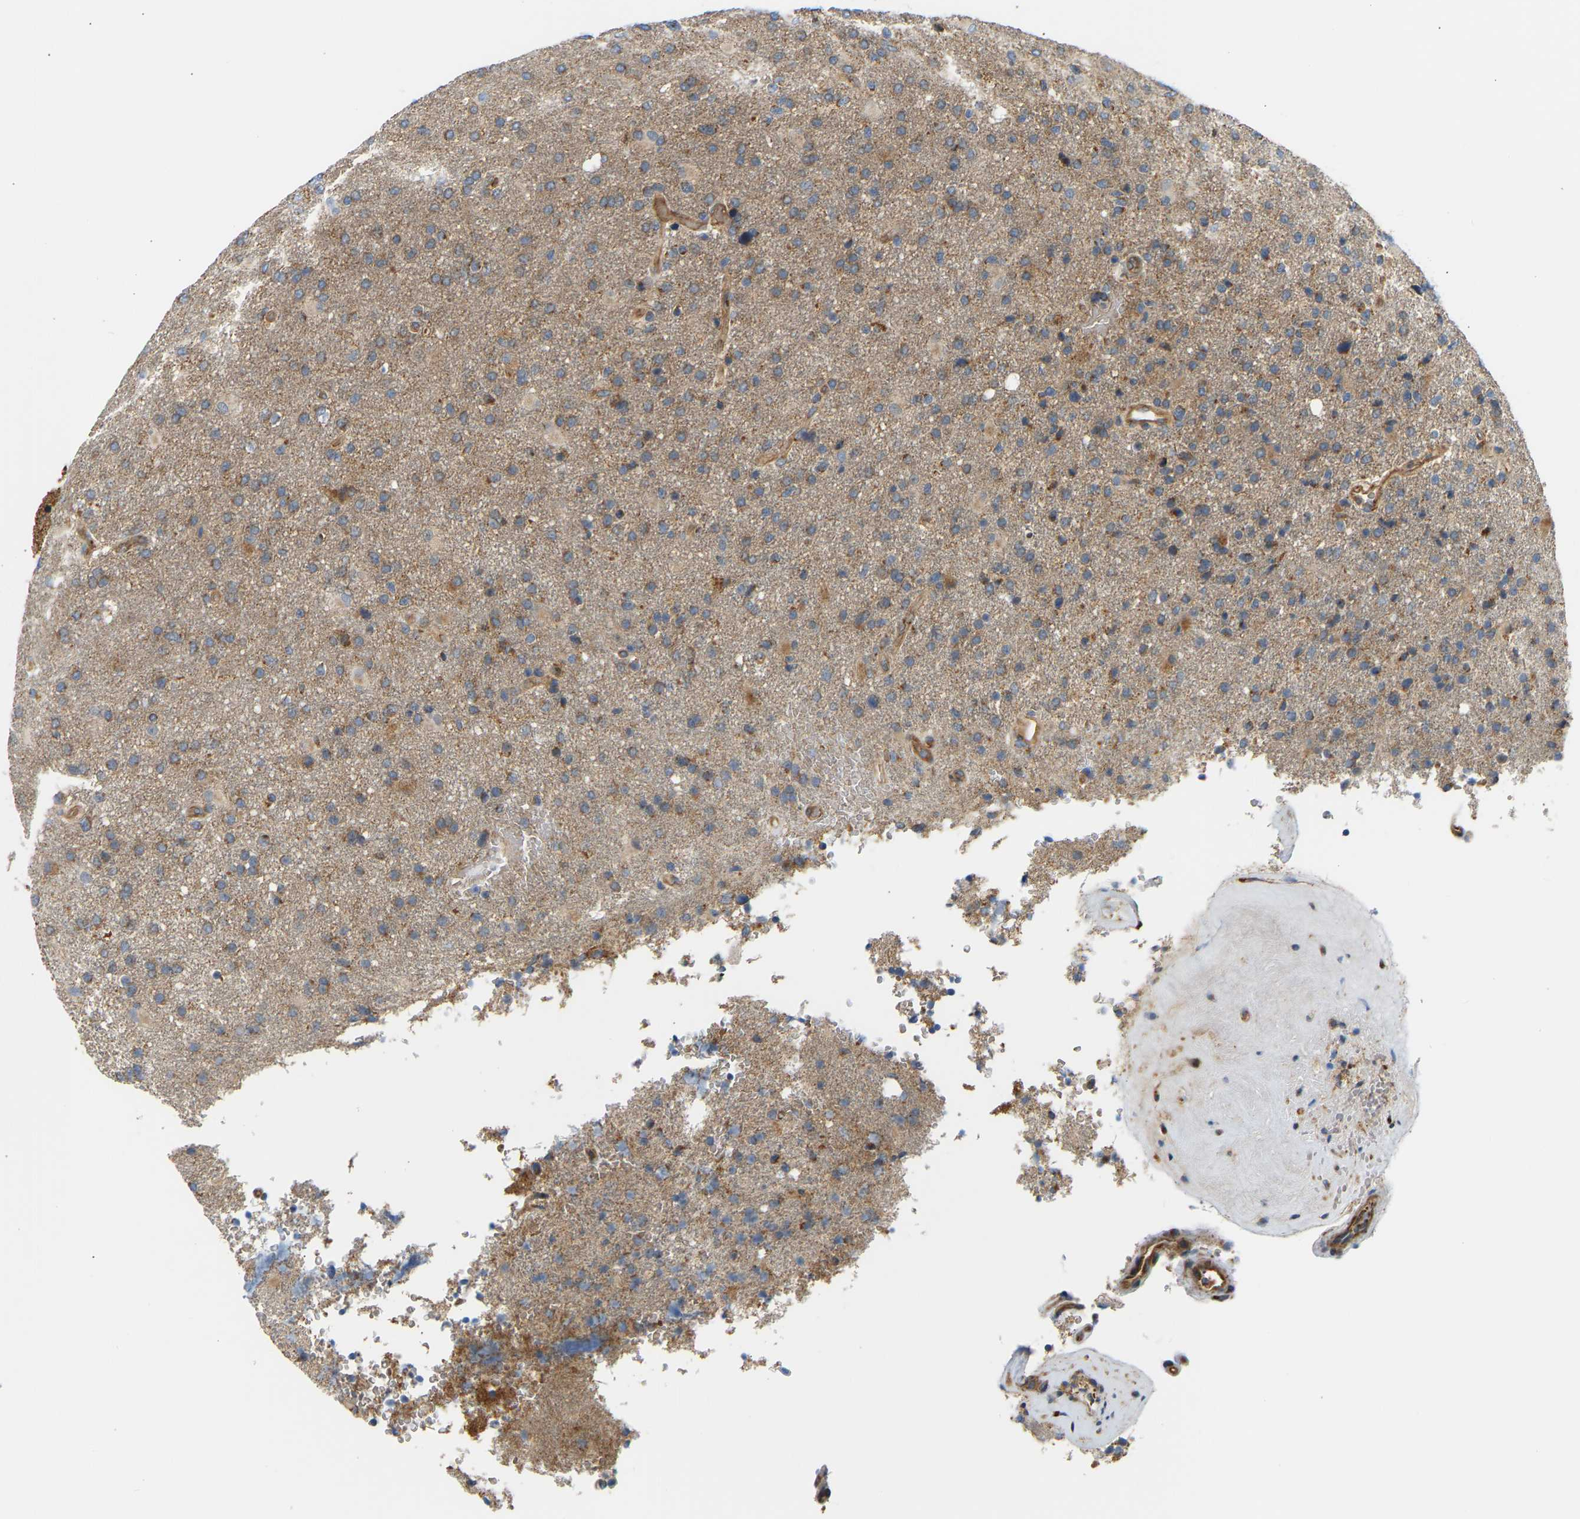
{"staining": {"intensity": "moderate", "quantity": "<25%", "location": "cytoplasmic/membranous"}, "tissue": "glioma", "cell_type": "Tumor cells", "image_type": "cancer", "snomed": [{"axis": "morphology", "description": "Glioma, malignant, High grade"}, {"axis": "topography", "description": "Brain"}], "caption": "A brown stain labels moderate cytoplasmic/membranous expression of a protein in glioma tumor cells.", "gene": "YIPF2", "patient": {"sex": "male", "age": 72}}